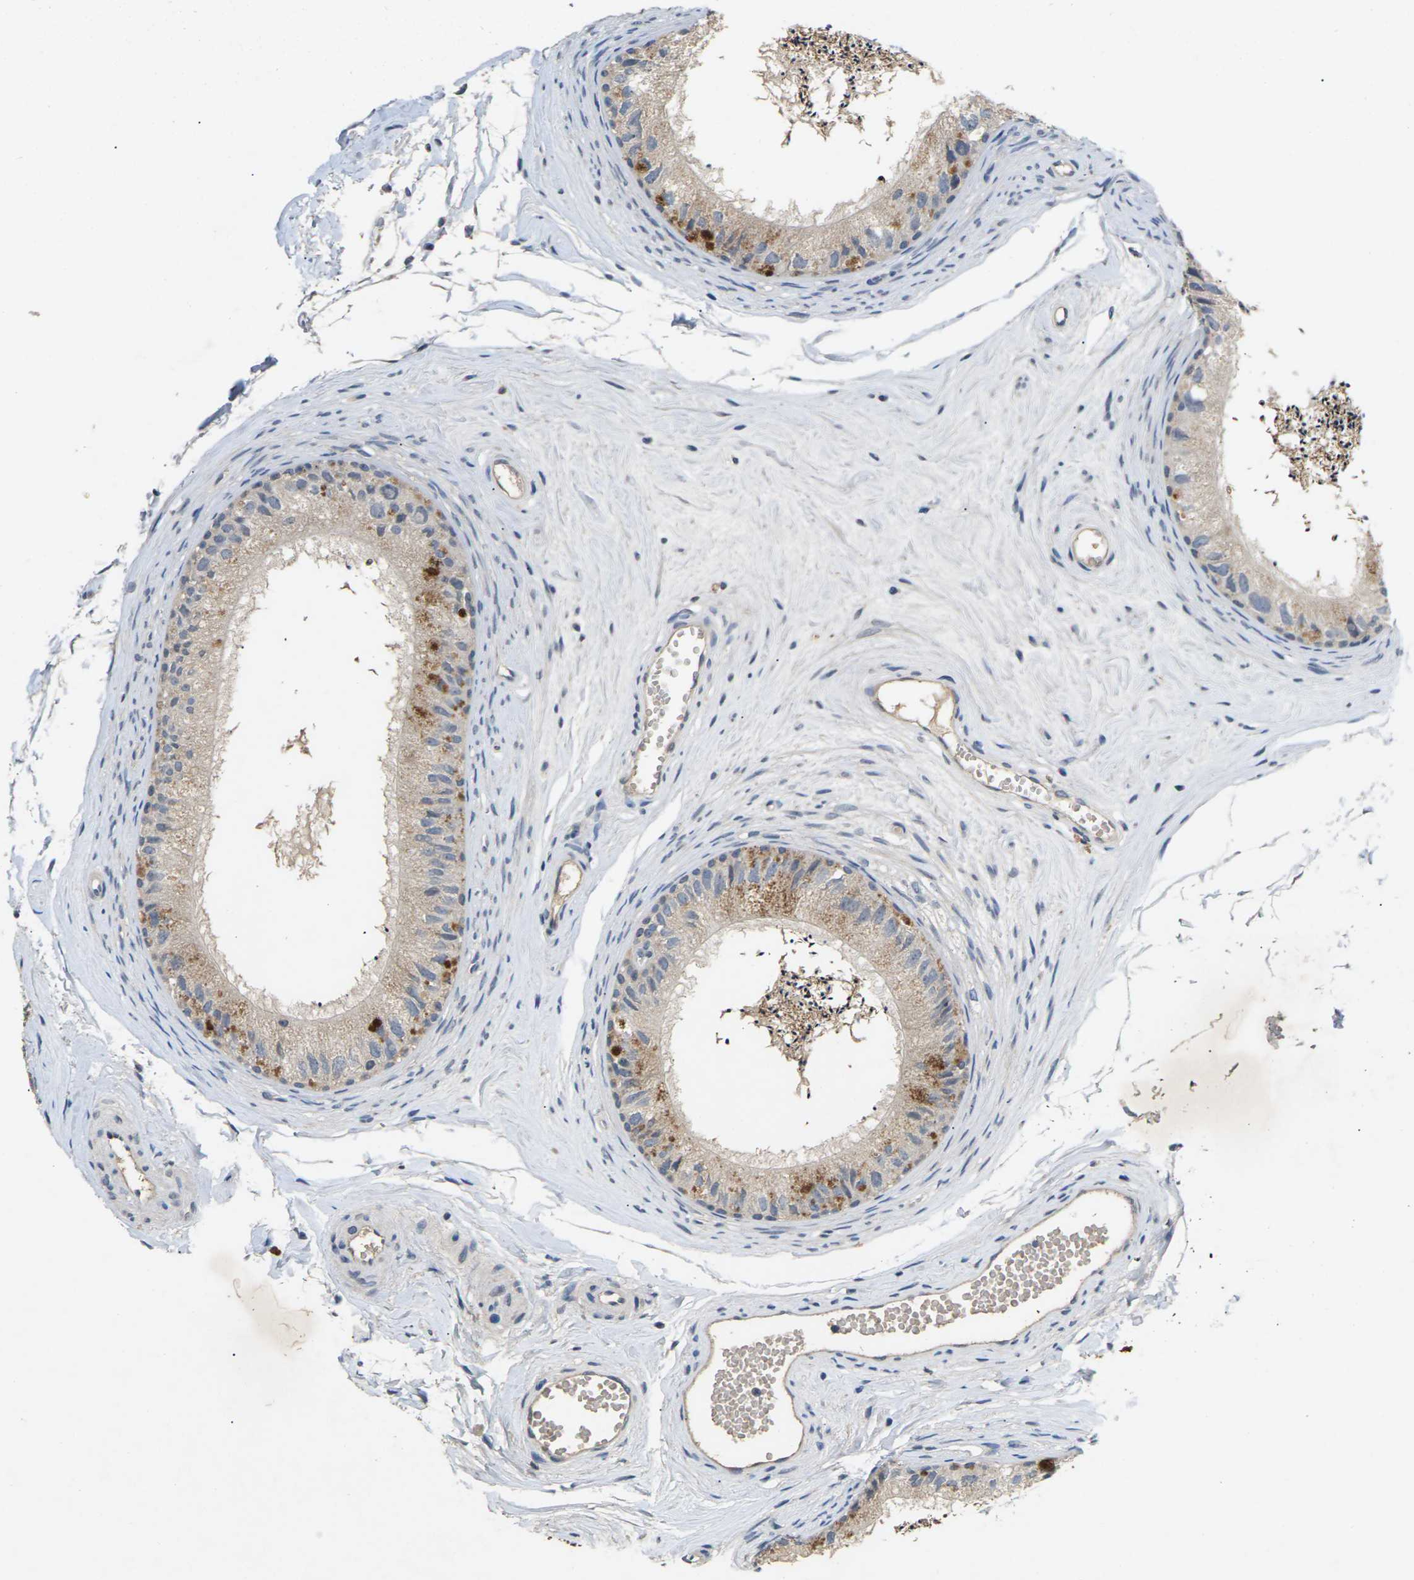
{"staining": {"intensity": "weak", "quantity": ">75%", "location": "cytoplasmic/membranous"}, "tissue": "epididymis", "cell_type": "Glandular cells", "image_type": "normal", "snomed": [{"axis": "morphology", "description": "Normal tissue, NOS"}, {"axis": "topography", "description": "Epididymis"}], "caption": "DAB immunohistochemical staining of unremarkable epididymis shows weak cytoplasmic/membranous protein expression in approximately >75% of glandular cells.", "gene": "SLC2A2", "patient": {"sex": "male", "age": 56}}